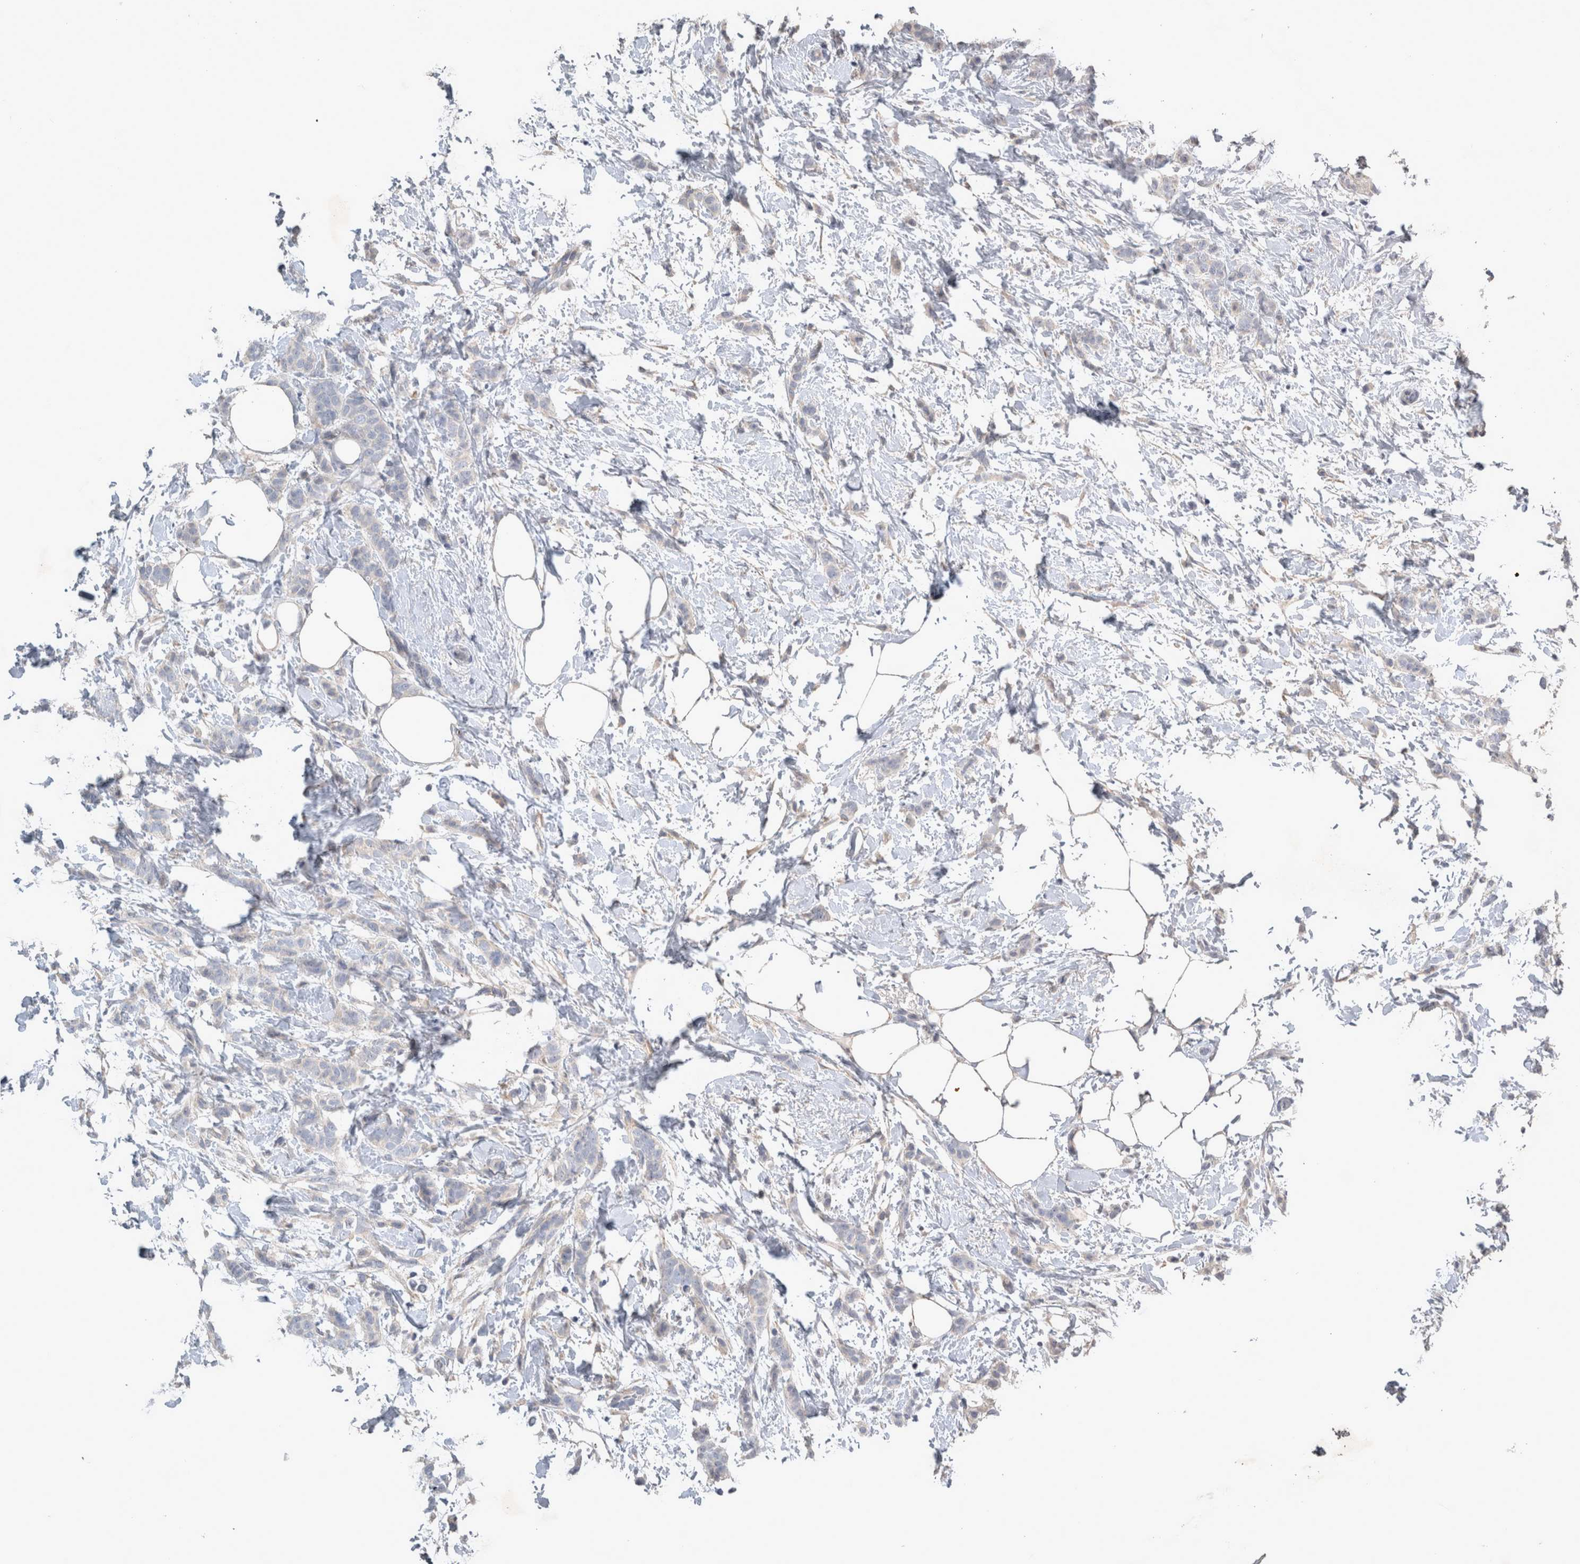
{"staining": {"intensity": "negative", "quantity": "none", "location": "none"}, "tissue": "breast cancer", "cell_type": "Tumor cells", "image_type": "cancer", "snomed": [{"axis": "morphology", "description": "Lobular carcinoma, in situ"}, {"axis": "morphology", "description": "Lobular carcinoma"}, {"axis": "topography", "description": "Breast"}], "caption": "Immunohistochemistry (IHC) micrograph of neoplastic tissue: breast cancer stained with DAB (3,3'-diaminobenzidine) shows no significant protein expression in tumor cells.", "gene": "SLC22A11", "patient": {"sex": "female", "age": 41}}